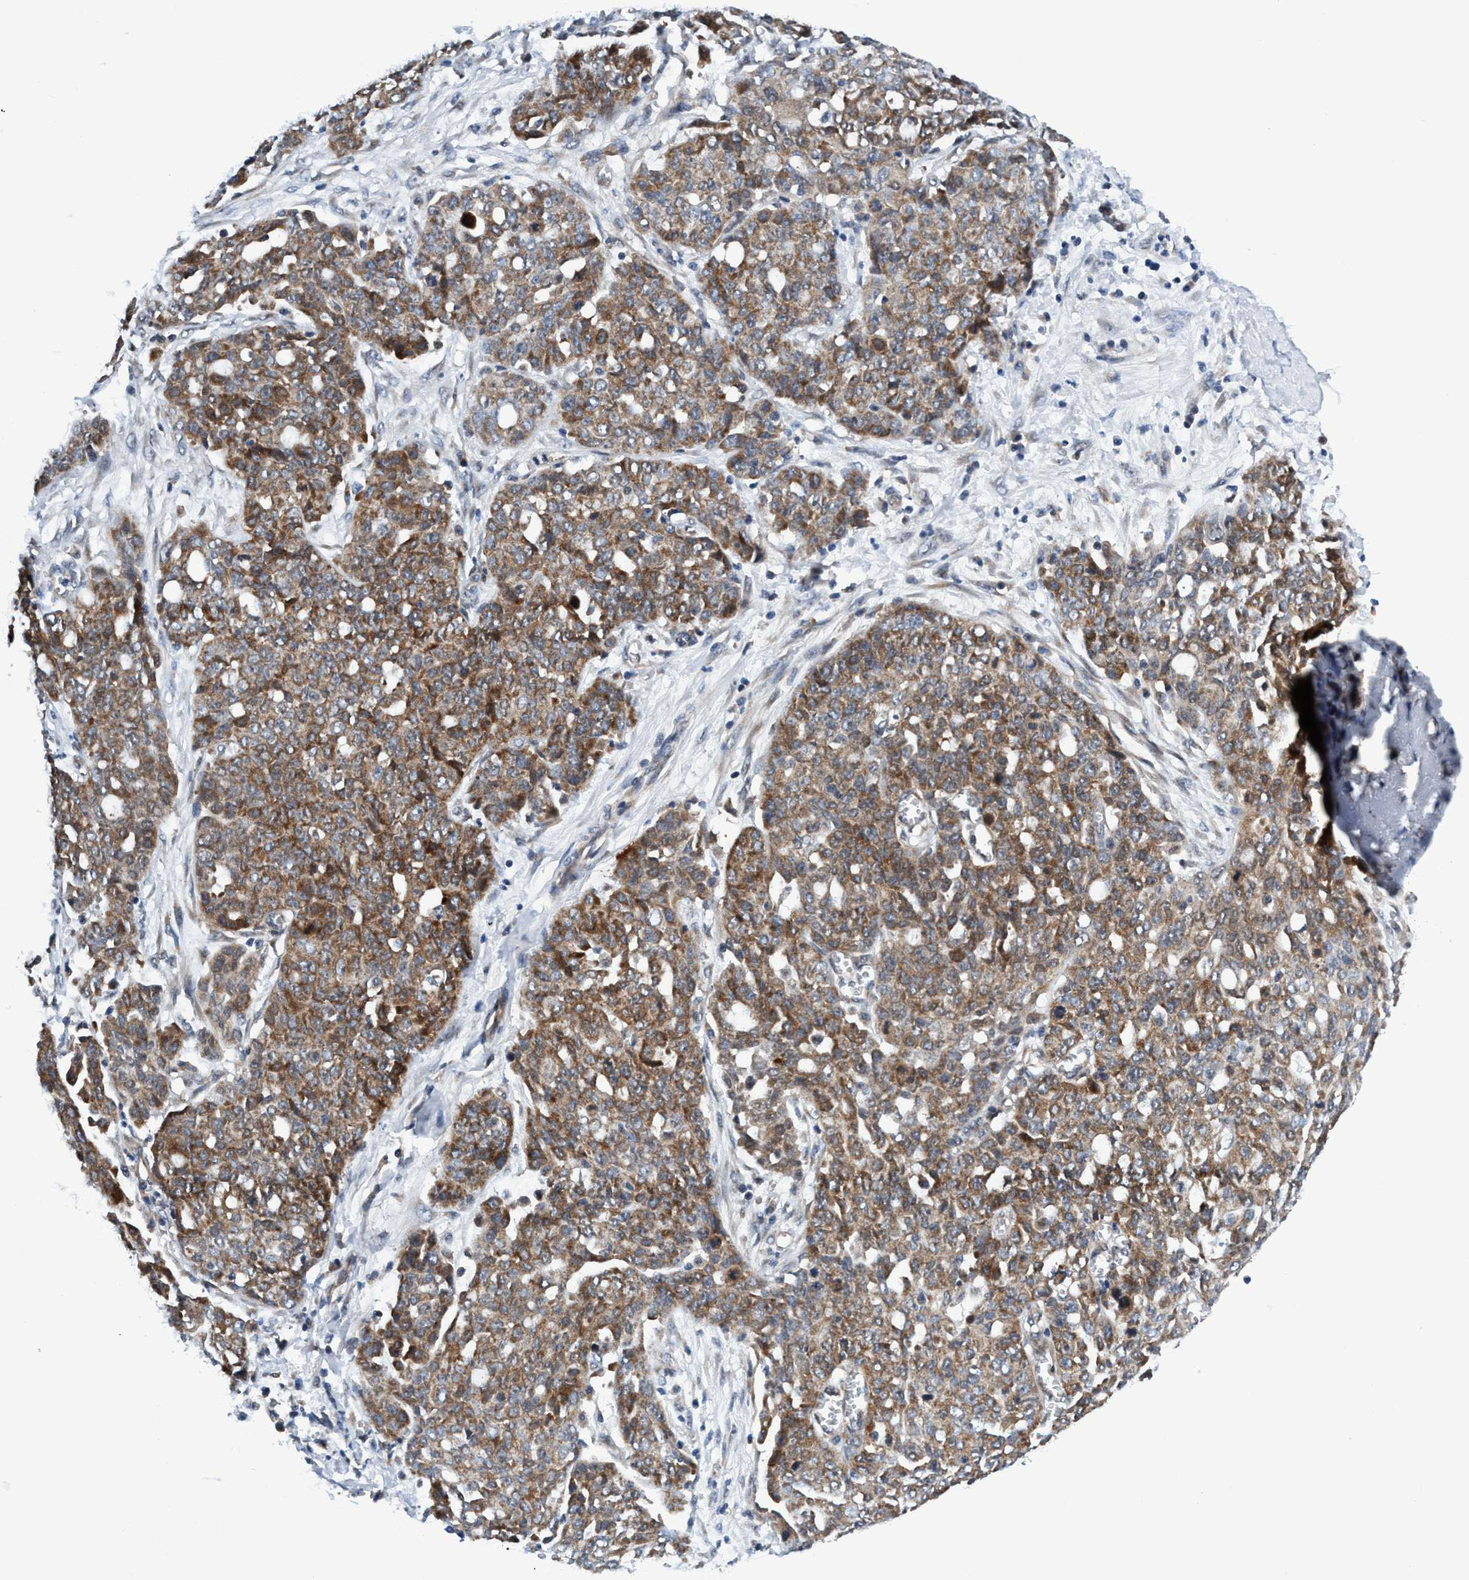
{"staining": {"intensity": "moderate", "quantity": ">75%", "location": "cytoplasmic/membranous"}, "tissue": "ovarian cancer", "cell_type": "Tumor cells", "image_type": "cancer", "snomed": [{"axis": "morphology", "description": "Cystadenocarcinoma, serous, NOS"}, {"axis": "topography", "description": "Soft tissue"}, {"axis": "topography", "description": "Ovary"}], "caption": "Immunohistochemical staining of human serous cystadenocarcinoma (ovarian) exhibits medium levels of moderate cytoplasmic/membranous expression in about >75% of tumor cells.", "gene": "AGAP2", "patient": {"sex": "female", "age": 57}}